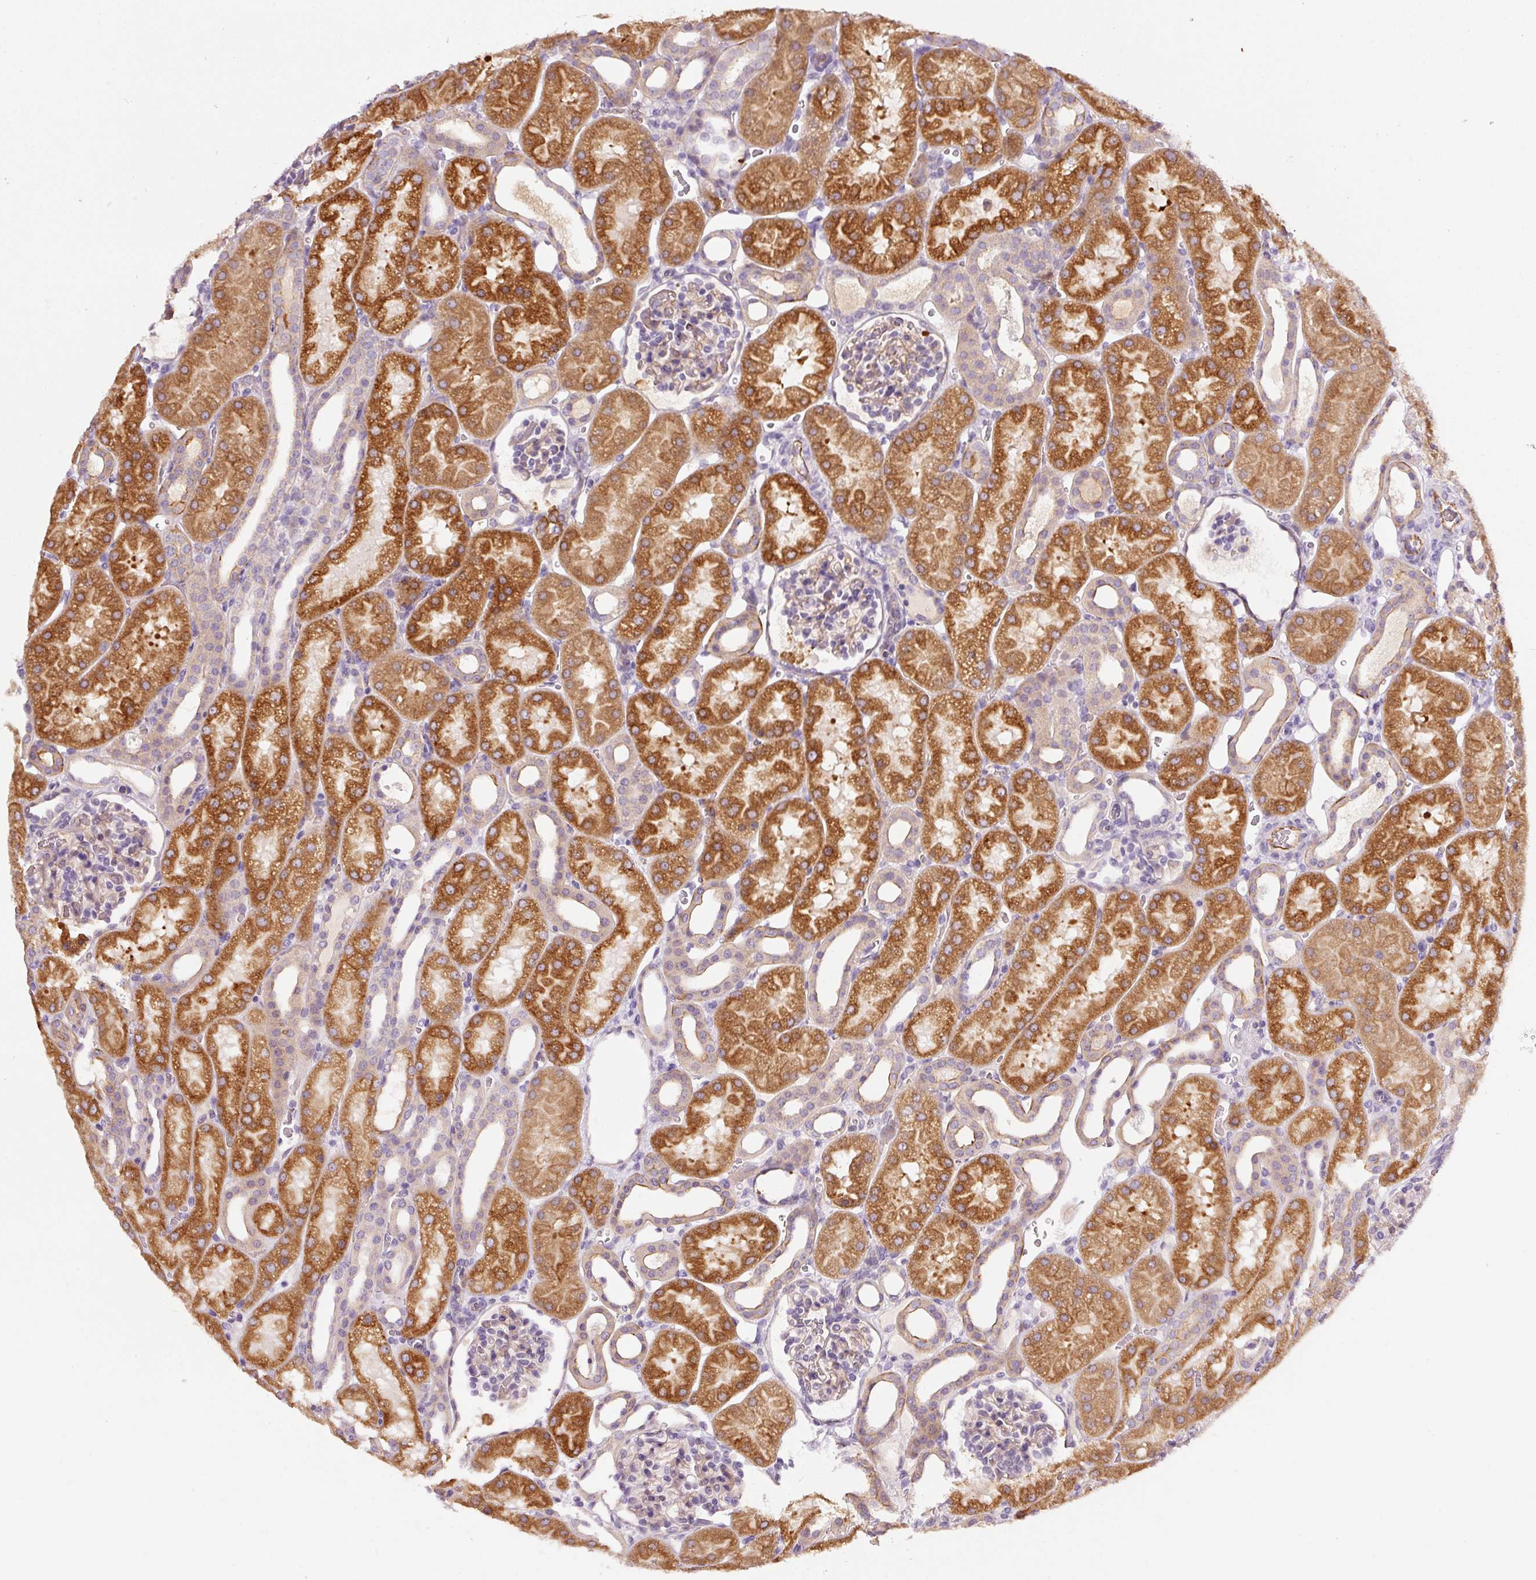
{"staining": {"intensity": "negative", "quantity": "none", "location": "none"}, "tissue": "kidney", "cell_type": "Cells in glomeruli", "image_type": "normal", "snomed": [{"axis": "morphology", "description": "Normal tissue, NOS"}, {"axis": "topography", "description": "Kidney"}], "caption": "Image shows no significant protein staining in cells in glomeruli of unremarkable kidney. (Brightfield microscopy of DAB immunohistochemistry at high magnification).", "gene": "ABCB4", "patient": {"sex": "male", "age": 2}}